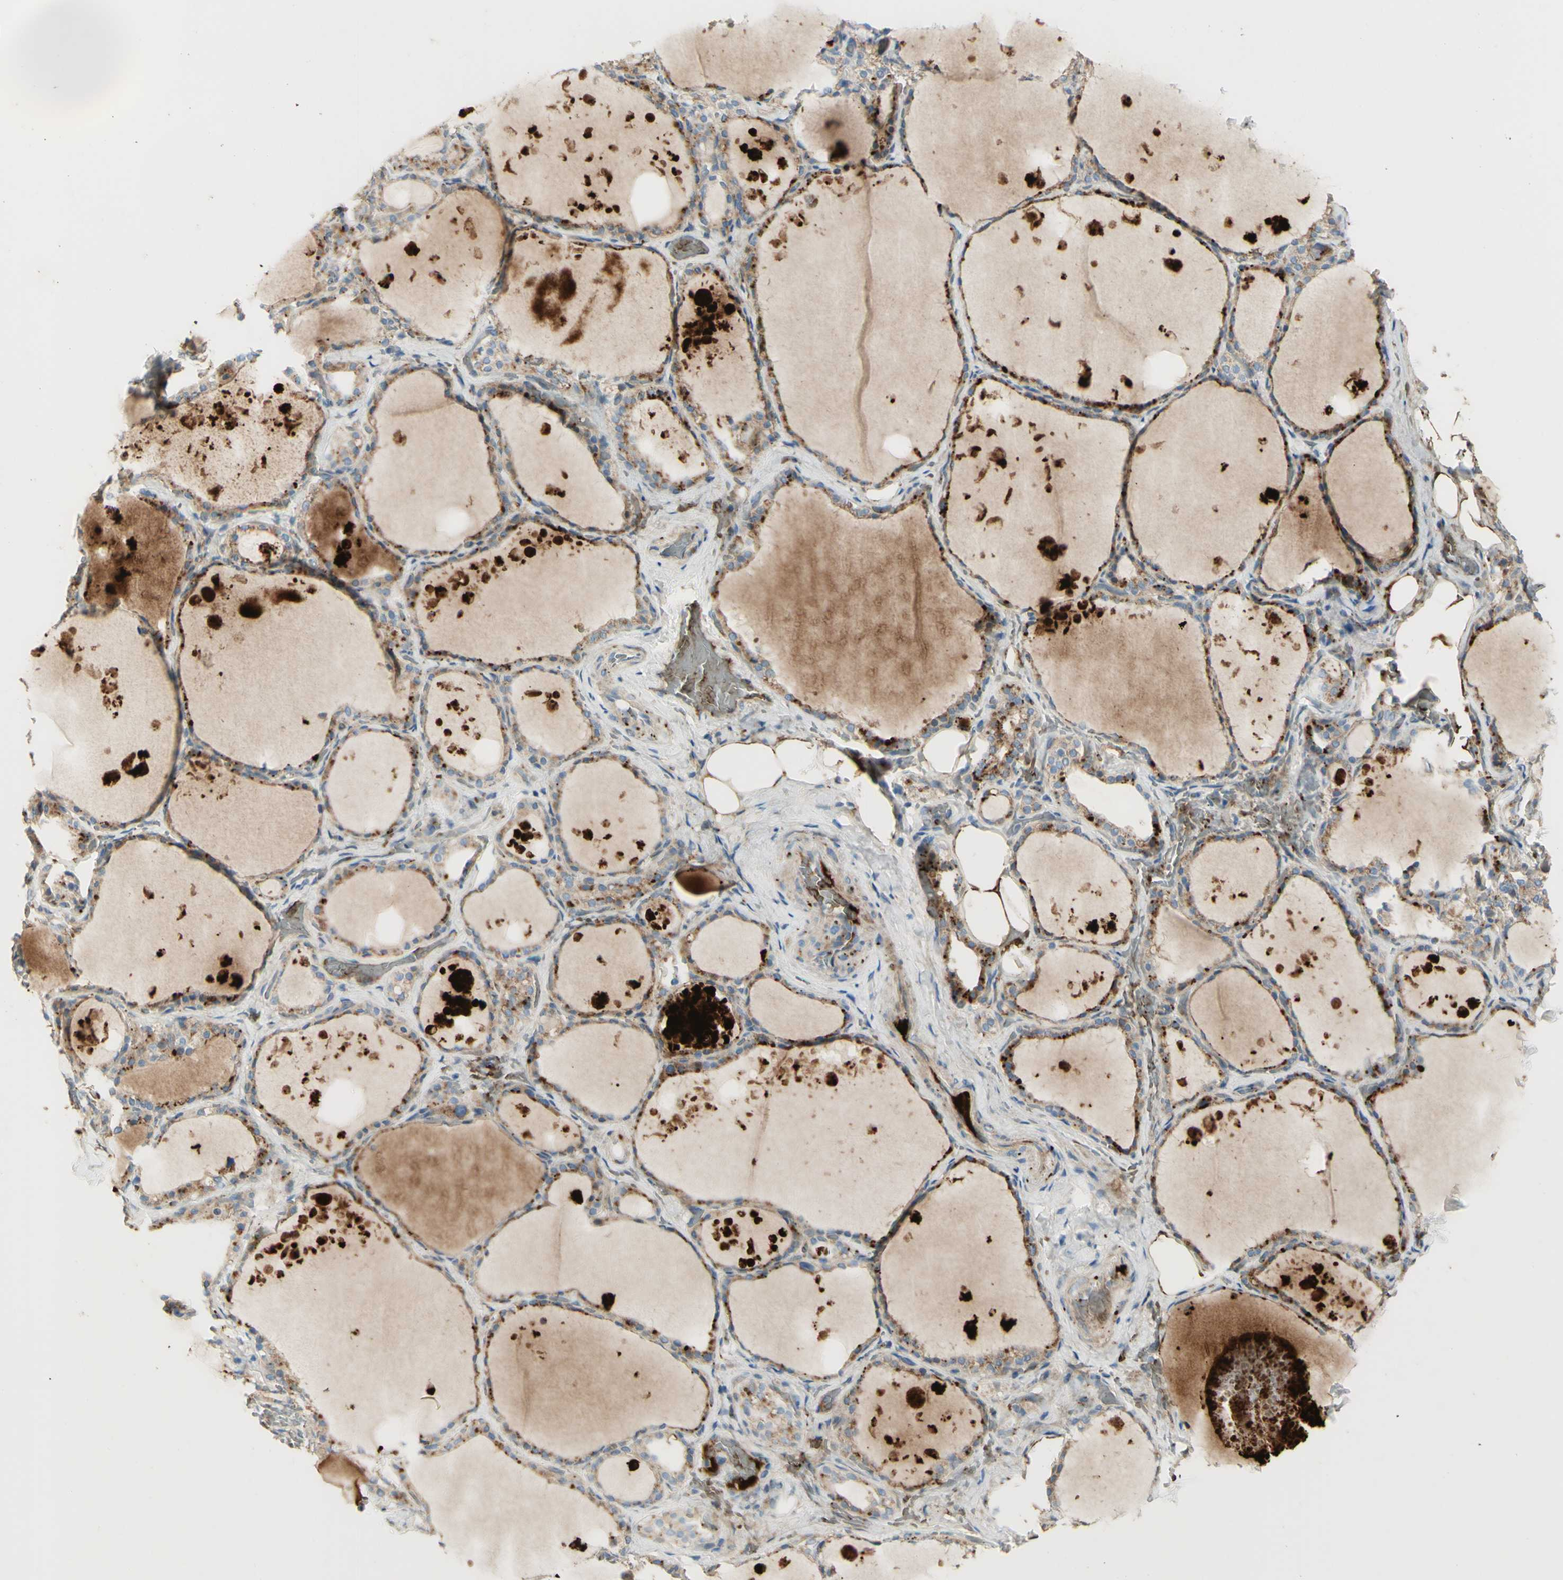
{"staining": {"intensity": "weak", "quantity": ">75%", "location": "cytoplasmic/membranous"}, "tissue": "thyroid gland", "cell_type": "Glandular cells", "image_type": "normal", "snomed": [{"axis": "morphology", "description": "Normal tissue, NOS"}, {"axis": "topography", "description": "Thyroid gland"}], "caption": "Brown immunohistochemical staining in benign human thyroid gland shows weak cytoplasmic/membranous positivity in approximately >75% of glandular cells.", "gene": "GAN", "patient": {"sex": "male", "age": 61}}